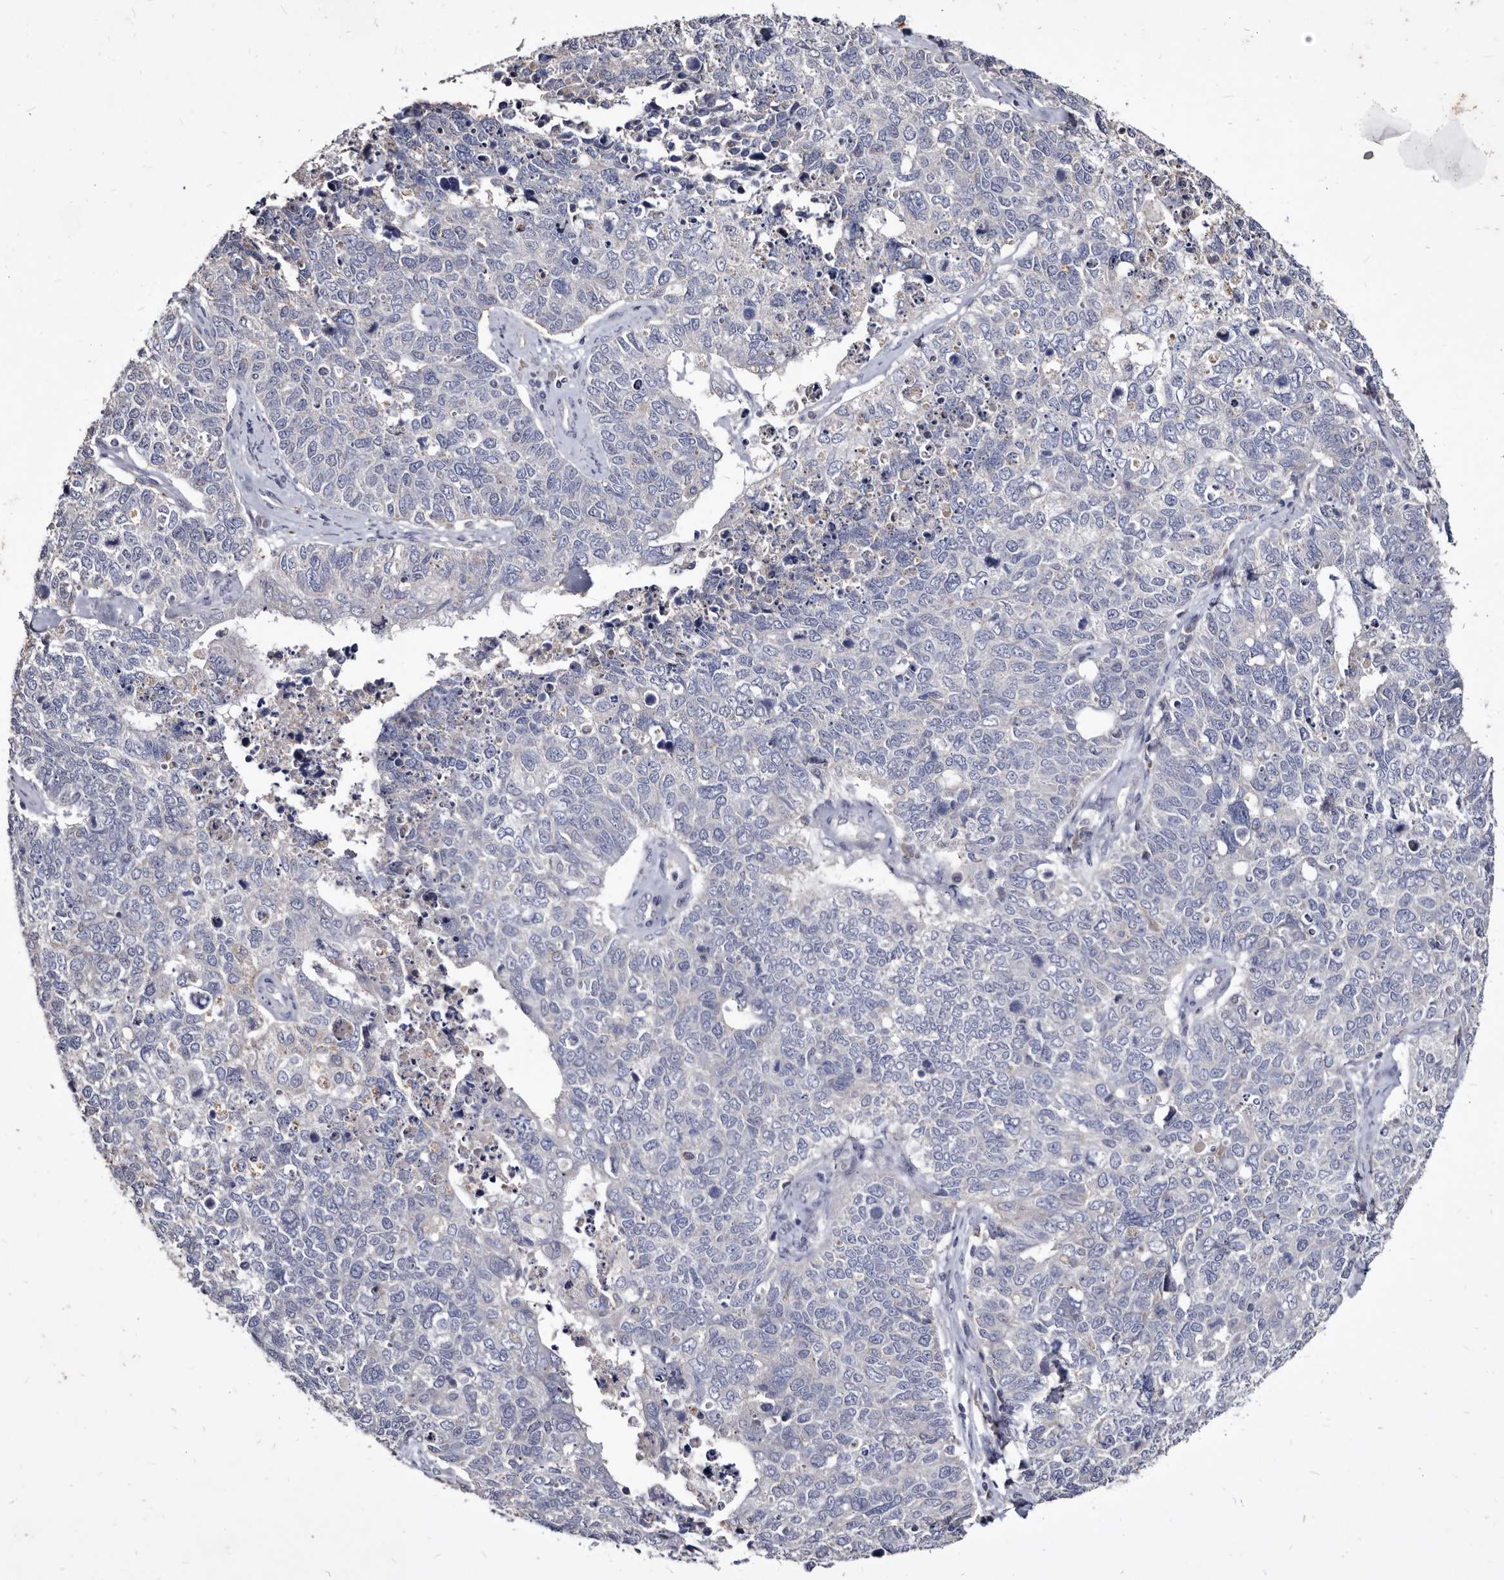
{"staining": {"intensity": "negative", "quantity": "none", "location": "none"}, "tissue": "cervical cancer", "cell_type": "Tumor cells", "image_type": "cancer", "snomed": [{"axis": "morphology", "description": "Squamous cell carcinoma, NOS"}, {"axis": "topography", "description": "Cervix"}], "caption": "IHC photomicrograph of human cervical squamous cell carcinoma stained for a protein (brown), which exhibits no staining in tumor cells. (Immunohistochemistry, brightfield microscopy, high magnification).", "gene": "SLC39A2", "patient": {"sex": "female", "age": 63}}